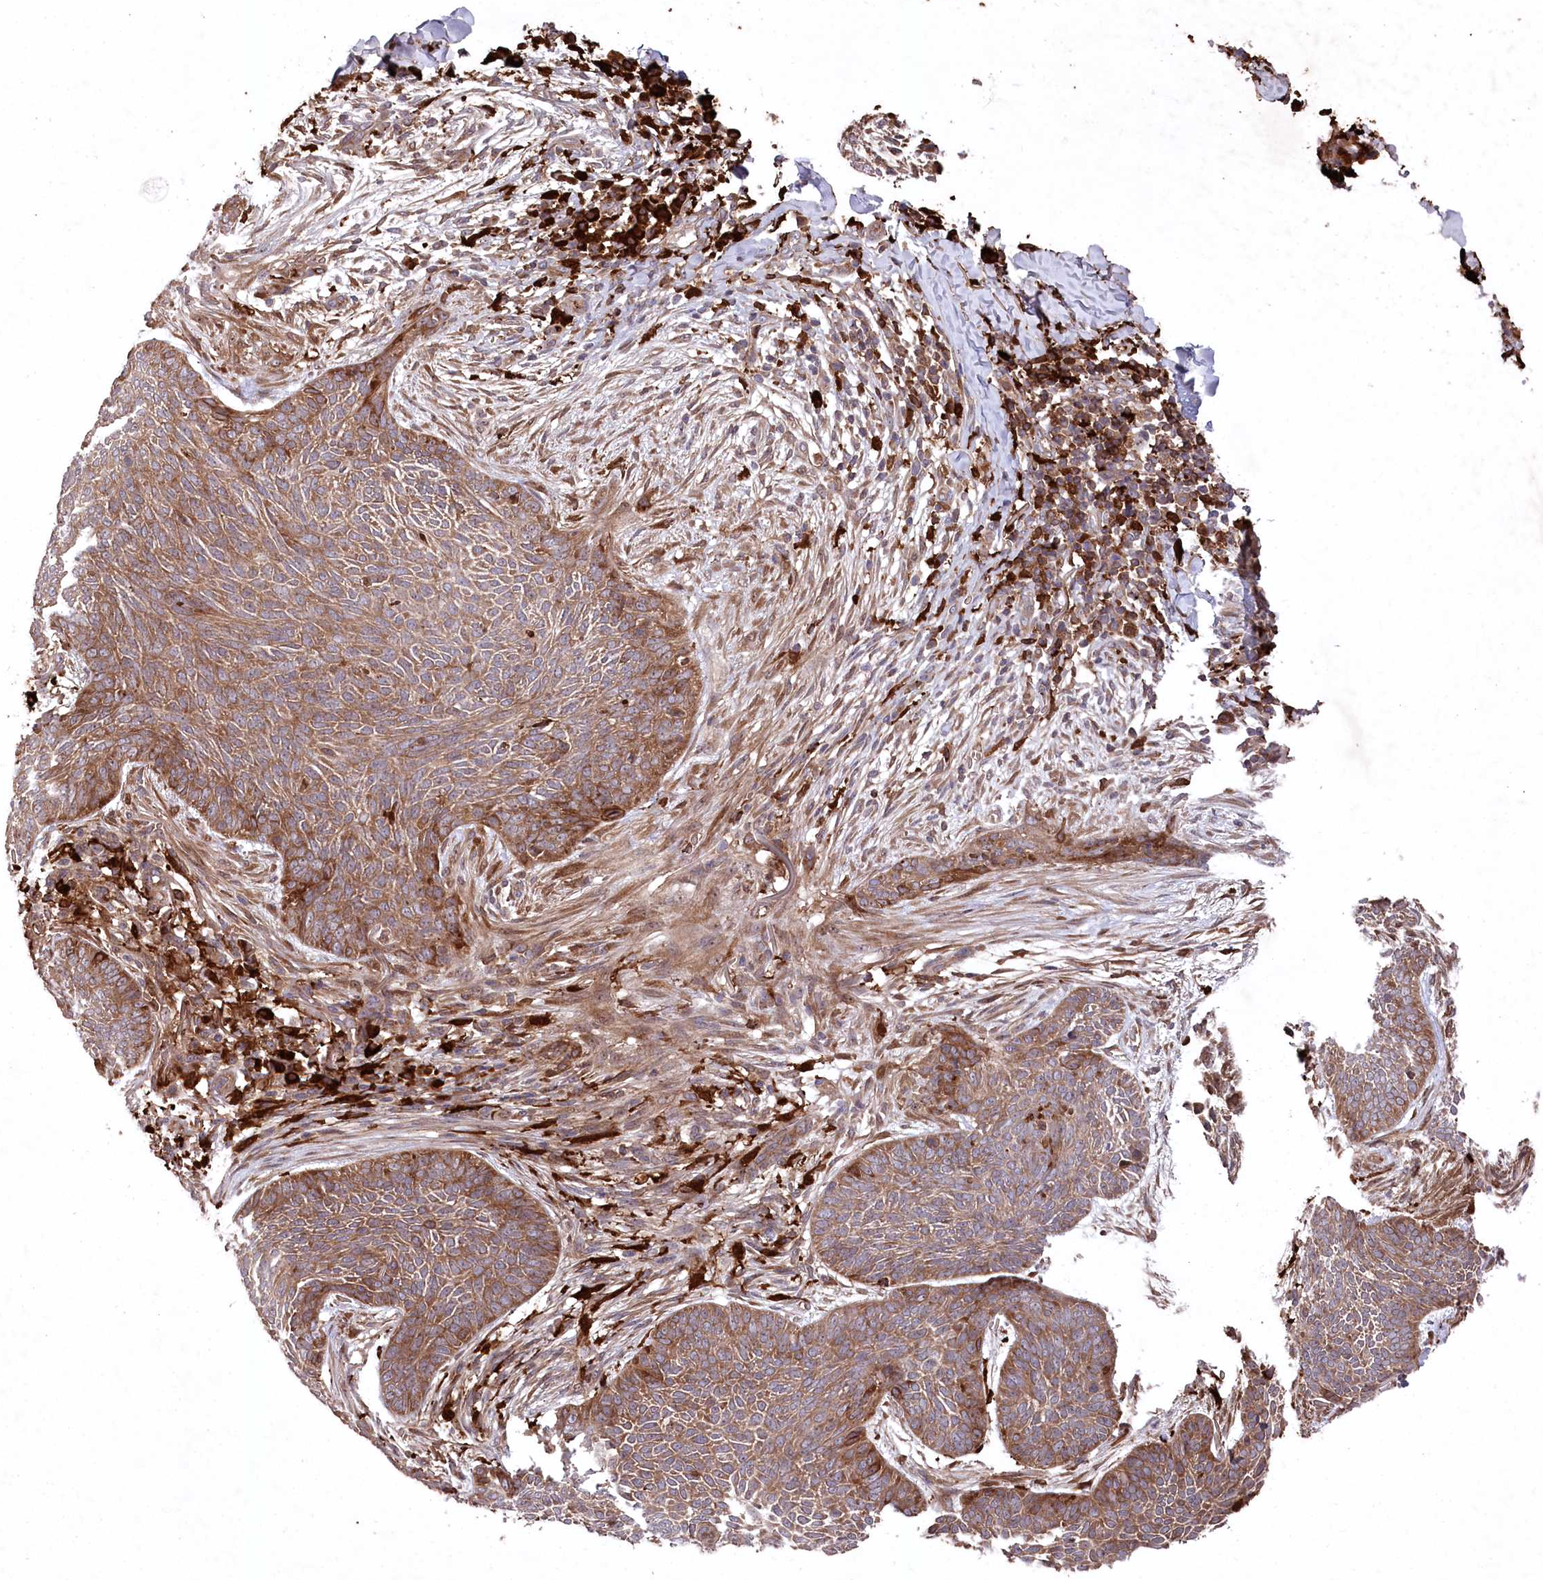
{"staining": {"intensity": "moderate", "quantity": ">75%", "location": "cytoplasmic/membranous"}, "tissue": "skin cancer", "cell_type": "Tumor cells", "image_type": "cancer", "snomed": [{"axis": "morphology", "description": "Basal cell carcinoma"}, {"axis": "topography", "description": "Skin"}], "caption": "About >75% of tumor cells in human skin cancer show moderate cytoplasmic/membranous protein staining as visualized by brown immunohistochemical staining.", "gene": "PPP1R21", "patient": {"sex": "male", "age": 85}}